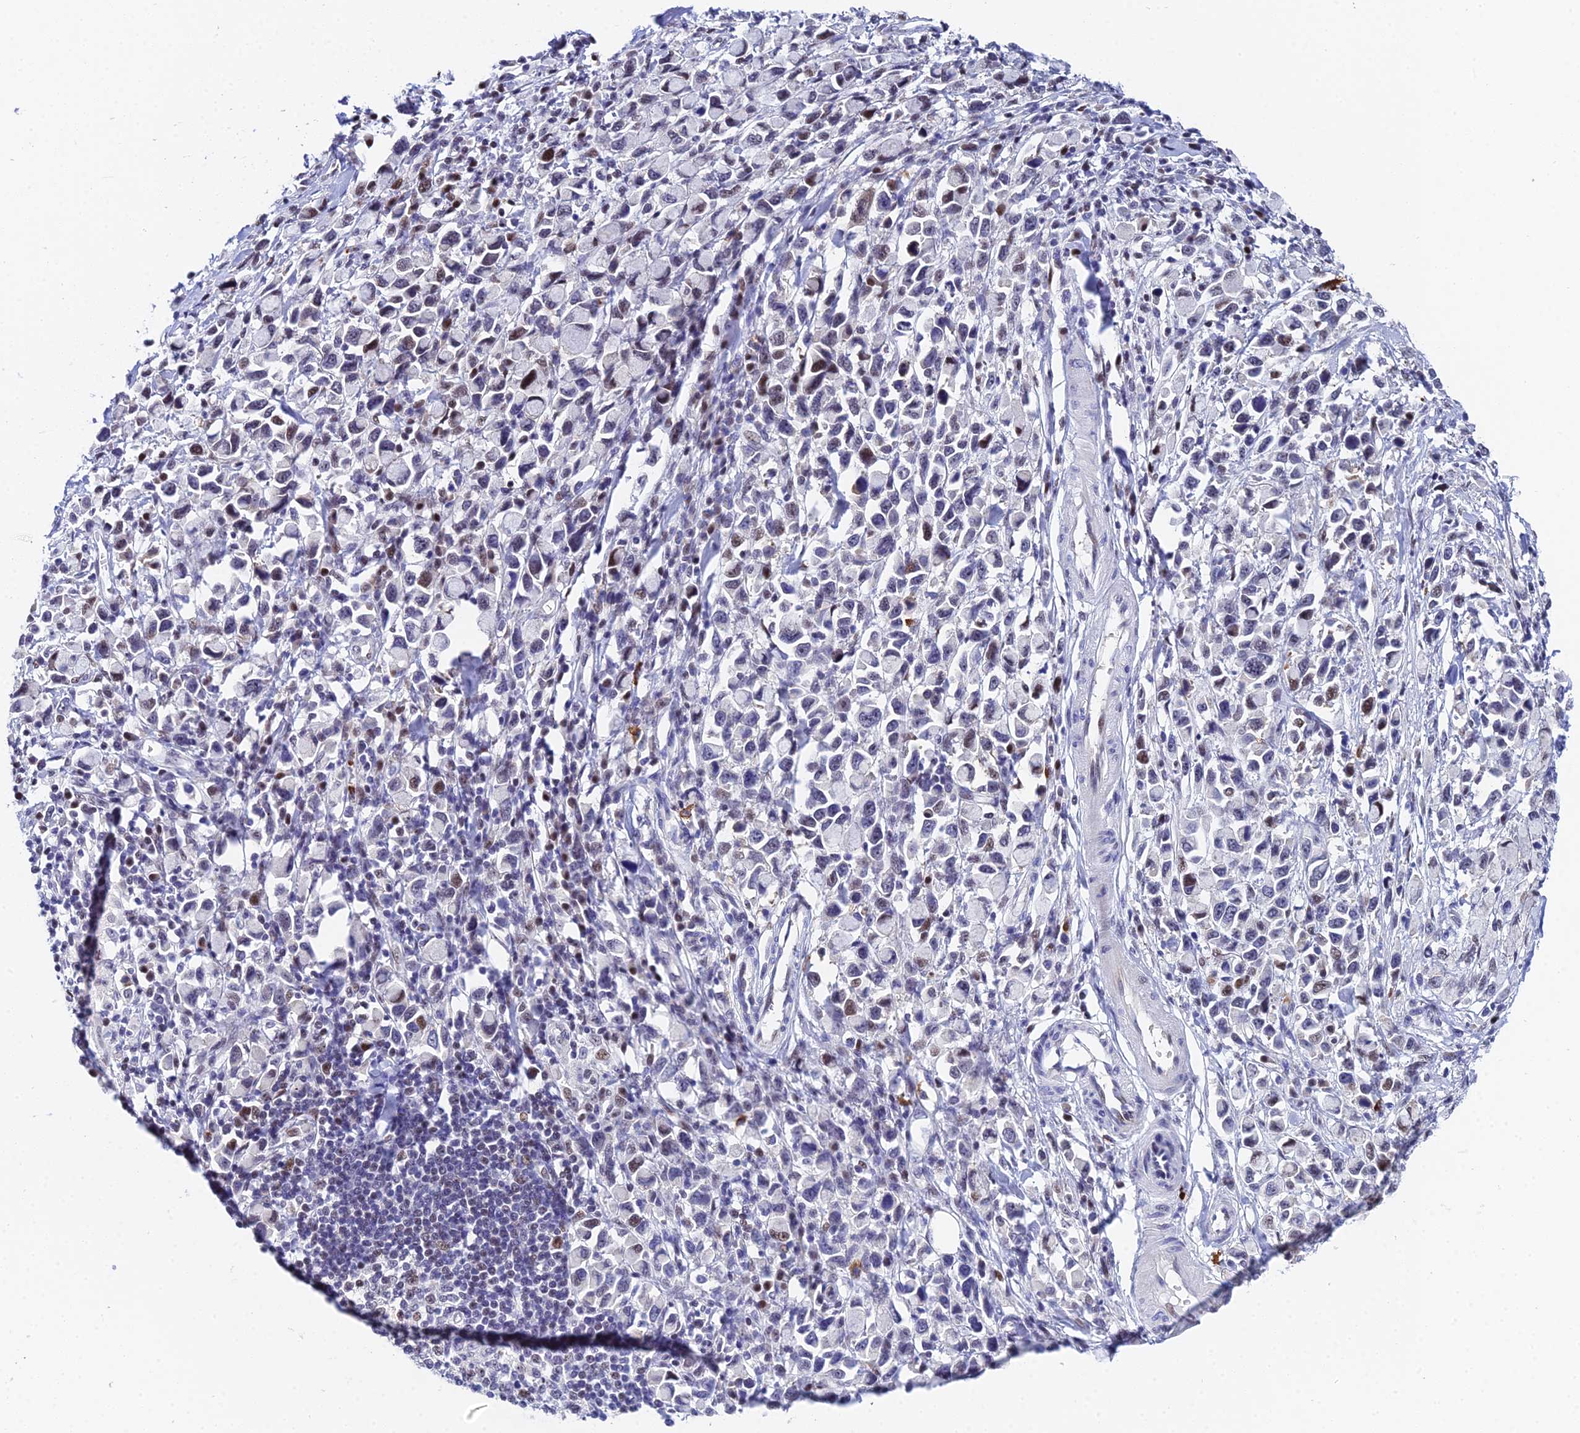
{"staining": {"intensity": "moderate", "quantity": "<25%", "location": "nuclear"}, "tissue": "stomach cancer", "cell_type": "Tumor cells", "image_type": "cancer", "snomed": [{"axis": "morphology", "description": "Adenocarcinoma, NOS"}, {"axis": "topography", "description": "Stomach"}], "caption": "Tumor cells reveal low levels of moderate nuclear expression in about <25% of cells in human stomach adenocarcinoma. (brown staining indicates protein expression, while blue staining denotes nuclei).", "gene": "TIFA", "patient": {"sex": "female", "age": 81}}